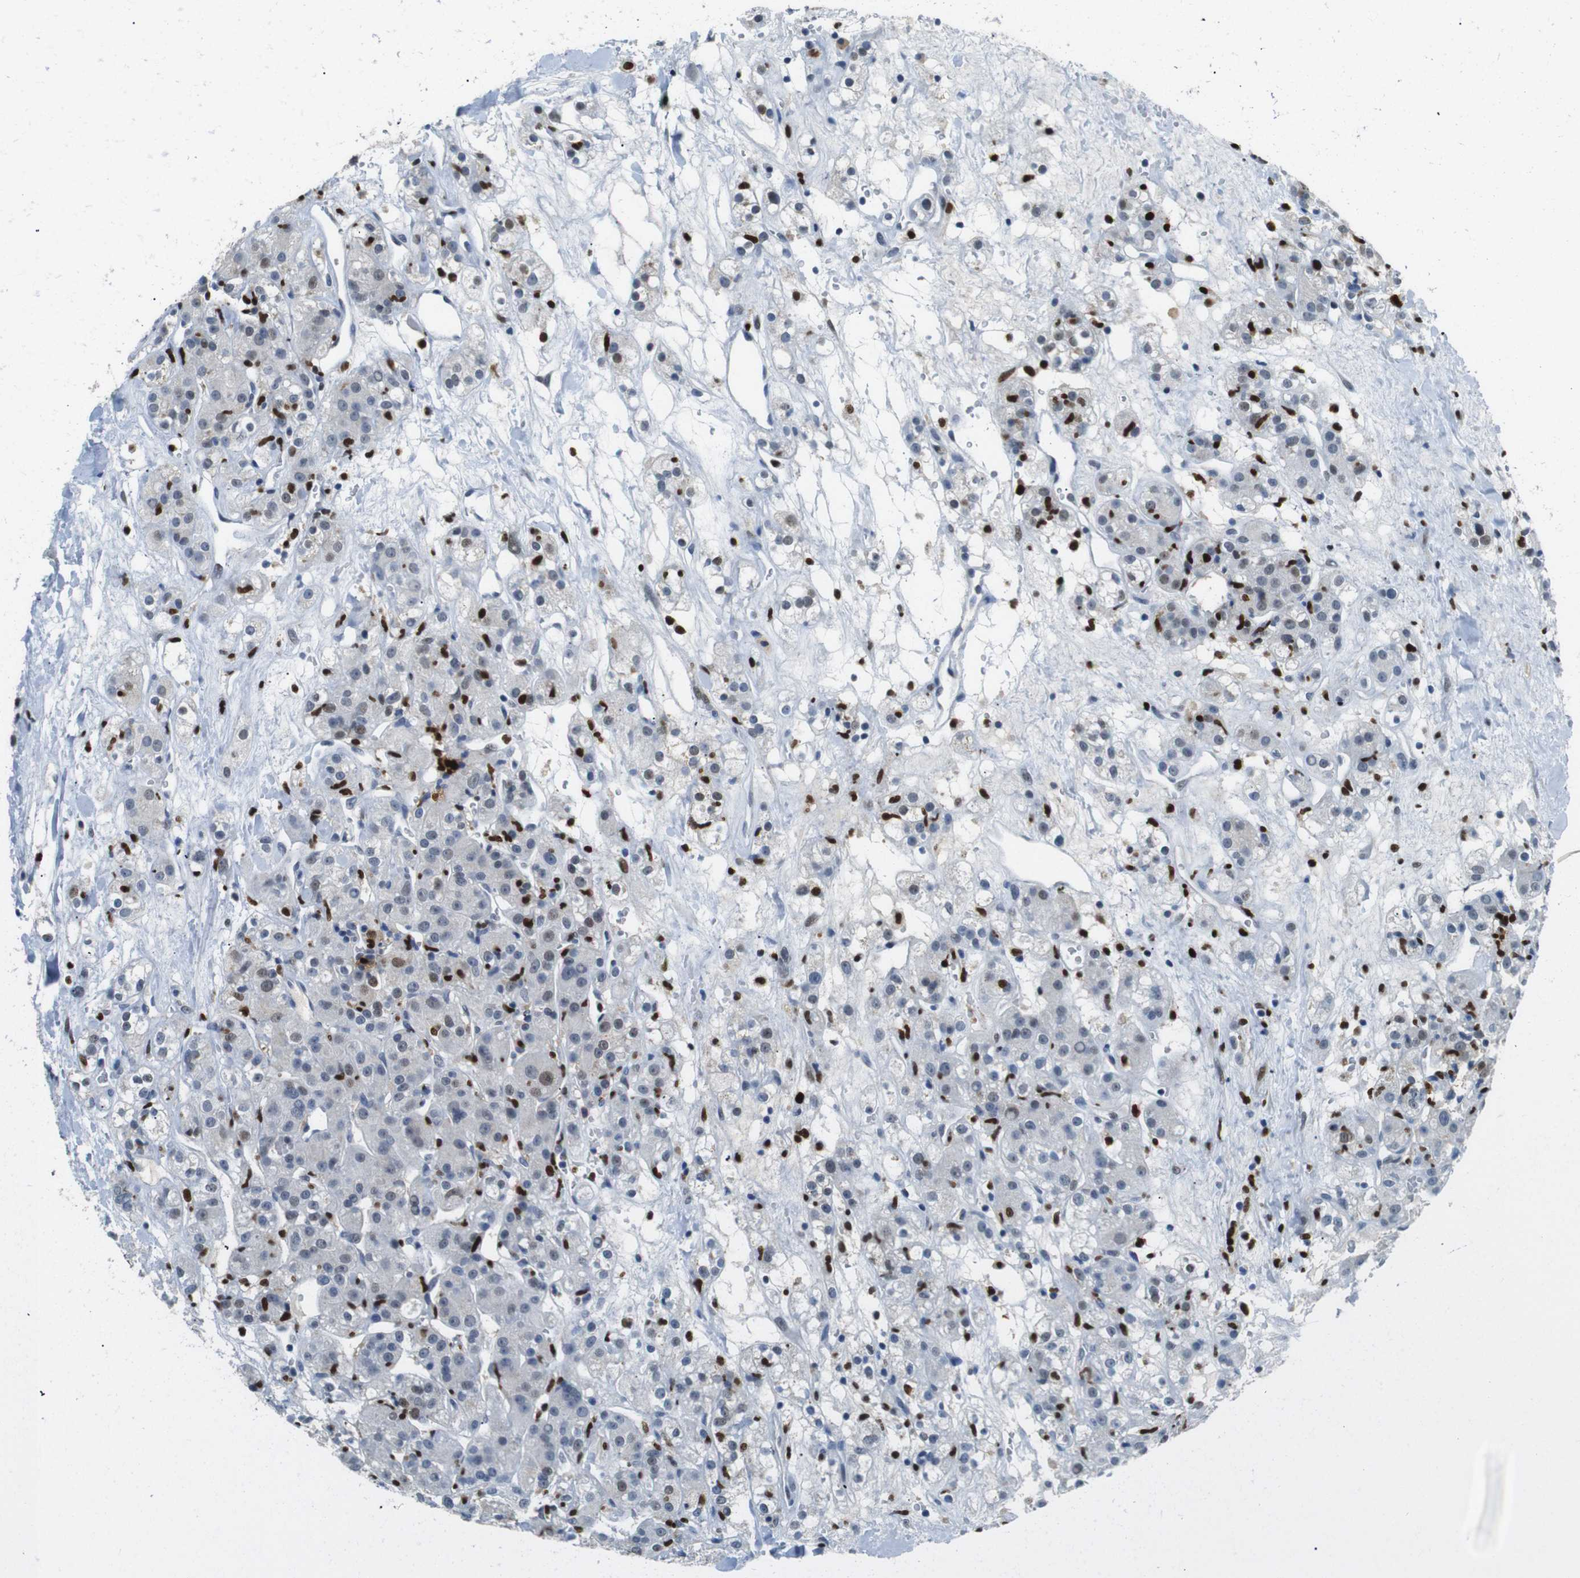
{"staining": {"intensity": "weak", "quantity": "<25%", "location": "nuclear"}, "tissue": "renal cancer", "cell_type": "Tumor cells", "image_type": "cancer", "snomed": [{"axis": "morphology", "description": "Normal tissue, NOS"}, {"axis": "morphology", "description": "Adenocarcinoma, NOS"}, {"axis": "topography", "description": "Kidney"}], "caption": "IHC photomicrograph of renal cancer (adenocarcinoma) stained for a protein (brown), which reveals no expression in tumor cells. (Immunohistochemistry, brightfield microscopy, high magnification).", "gene": "IRF8", "patient": {"sex": "male", "age": 61}}